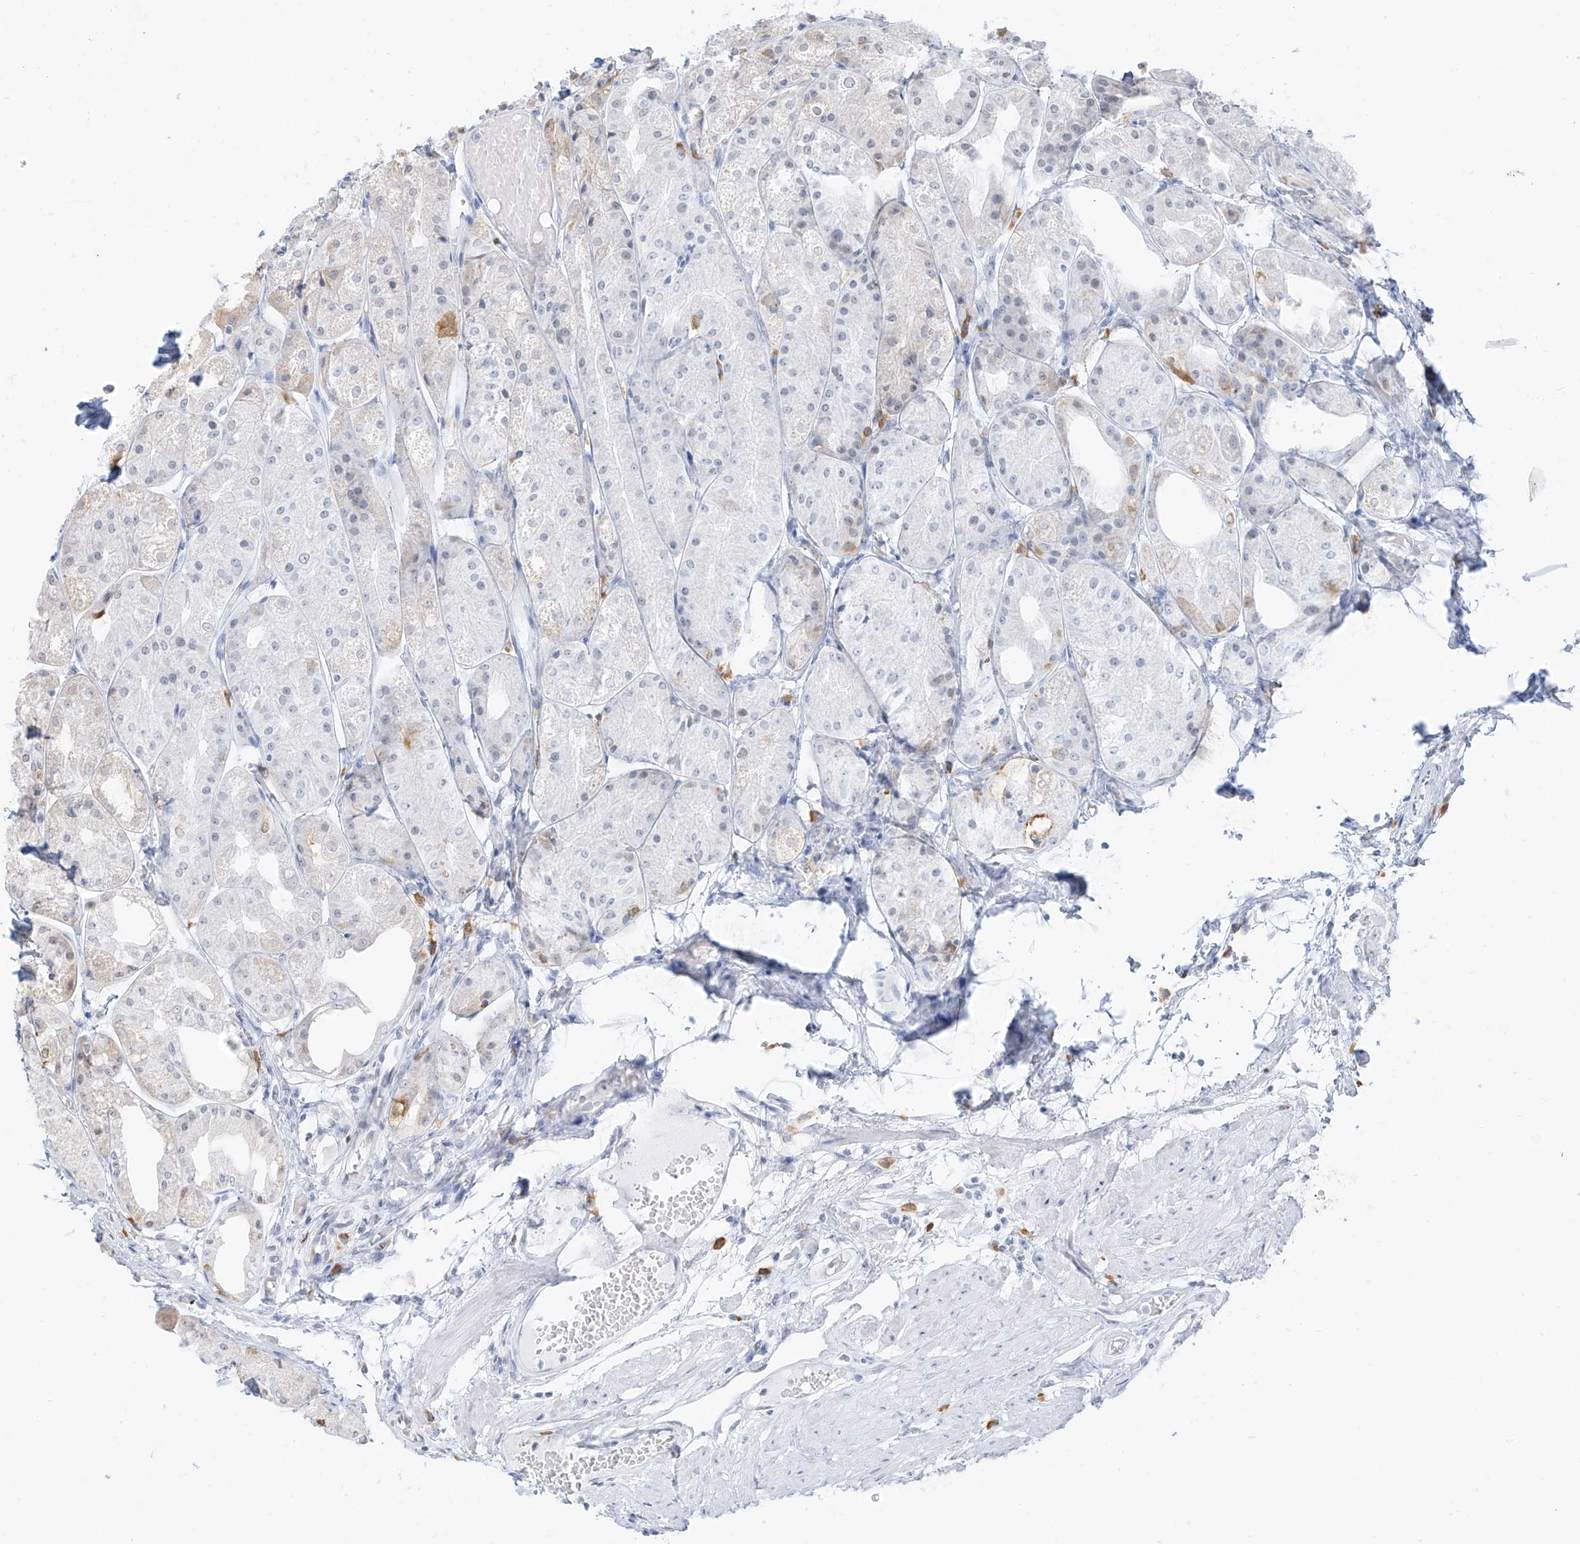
{"staining": {"intensity": "moderate", "quantity": "<25%", "location": "nuclear"}, "tissue": "stomach", "cell_type": "Glandular cells", "image_type": "normal", "snomed": [{"axis": "morphology", "description": "Normal tissue, NOS"}, {"axis": "topography", "description": "Stomach, upper"}], "caption": "IHC (DAB (3,3'-diaminobenzidine)) staining of normal human stomach exhibits moderate nuclear protein expression in about <25% of glandular cells. (Stains: DAB (3,3'-diaminobenzidine) in brown, nuclei in blue, Microscopy: brightfield microscopy at high magnification).", "gene": "ZMYM2", "patient": {"sex": "male", "age": 72}}